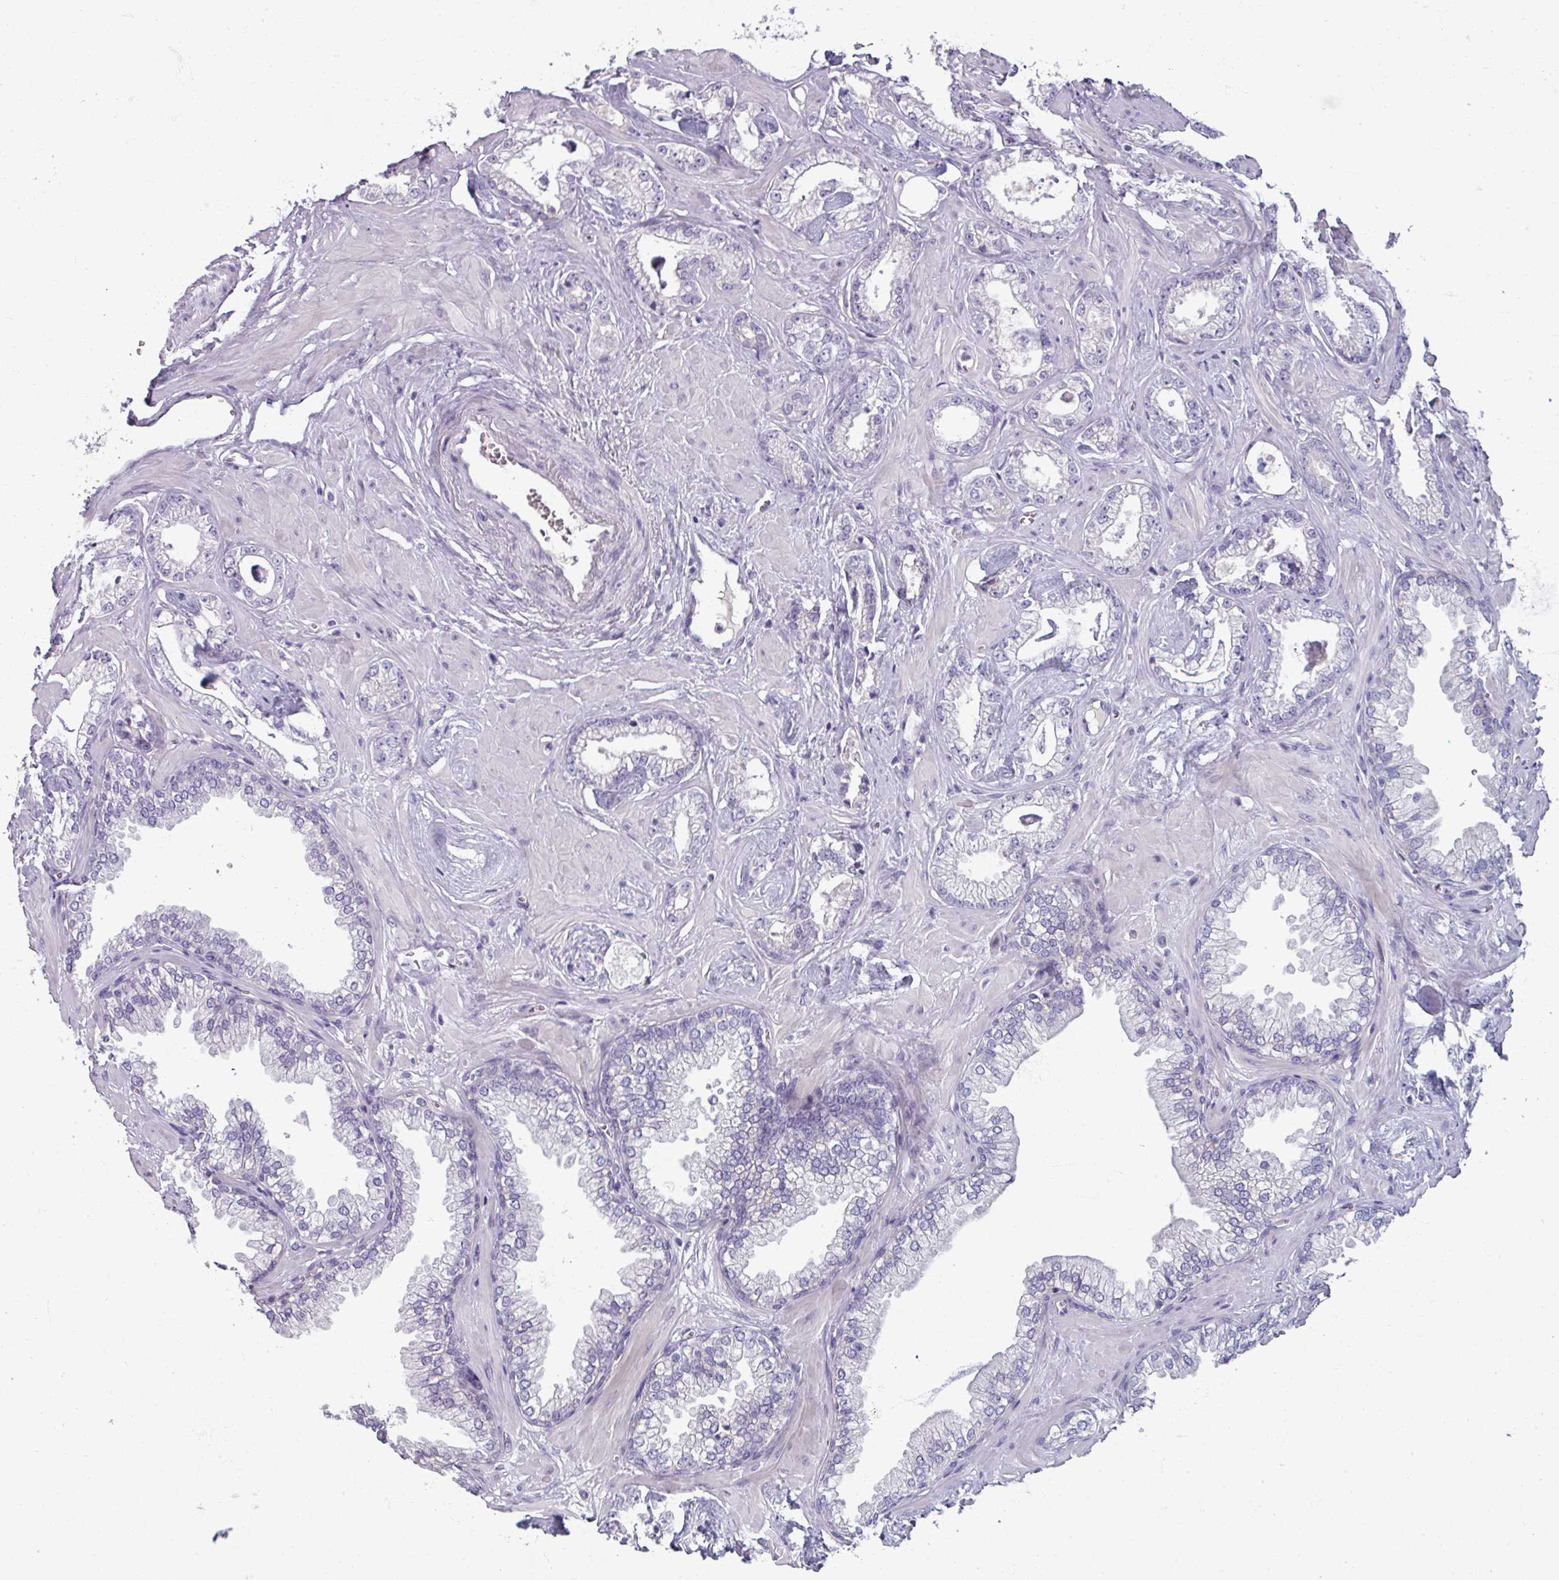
{"staining": {"intensity": "negative", "quantity": "none", "location": "none"}, "tissue": "prostate cancer", "cell_type": "Tumor cells", "image_type": "cancer", "snomed": [{"axis": "morphology", "description": "Adenocarcinoma, Low grade"}, {"axis": "topography", "description": "Prostate"}], "caption": "Immunohistochemistry photomicrograph of human adenocarcinoma (low-grade) (prostate) stained for a protein (brown), which reveals no staining in tumor cells.", "gene": "SMIM11", "patient": {"sex": "male", "age": 60}}